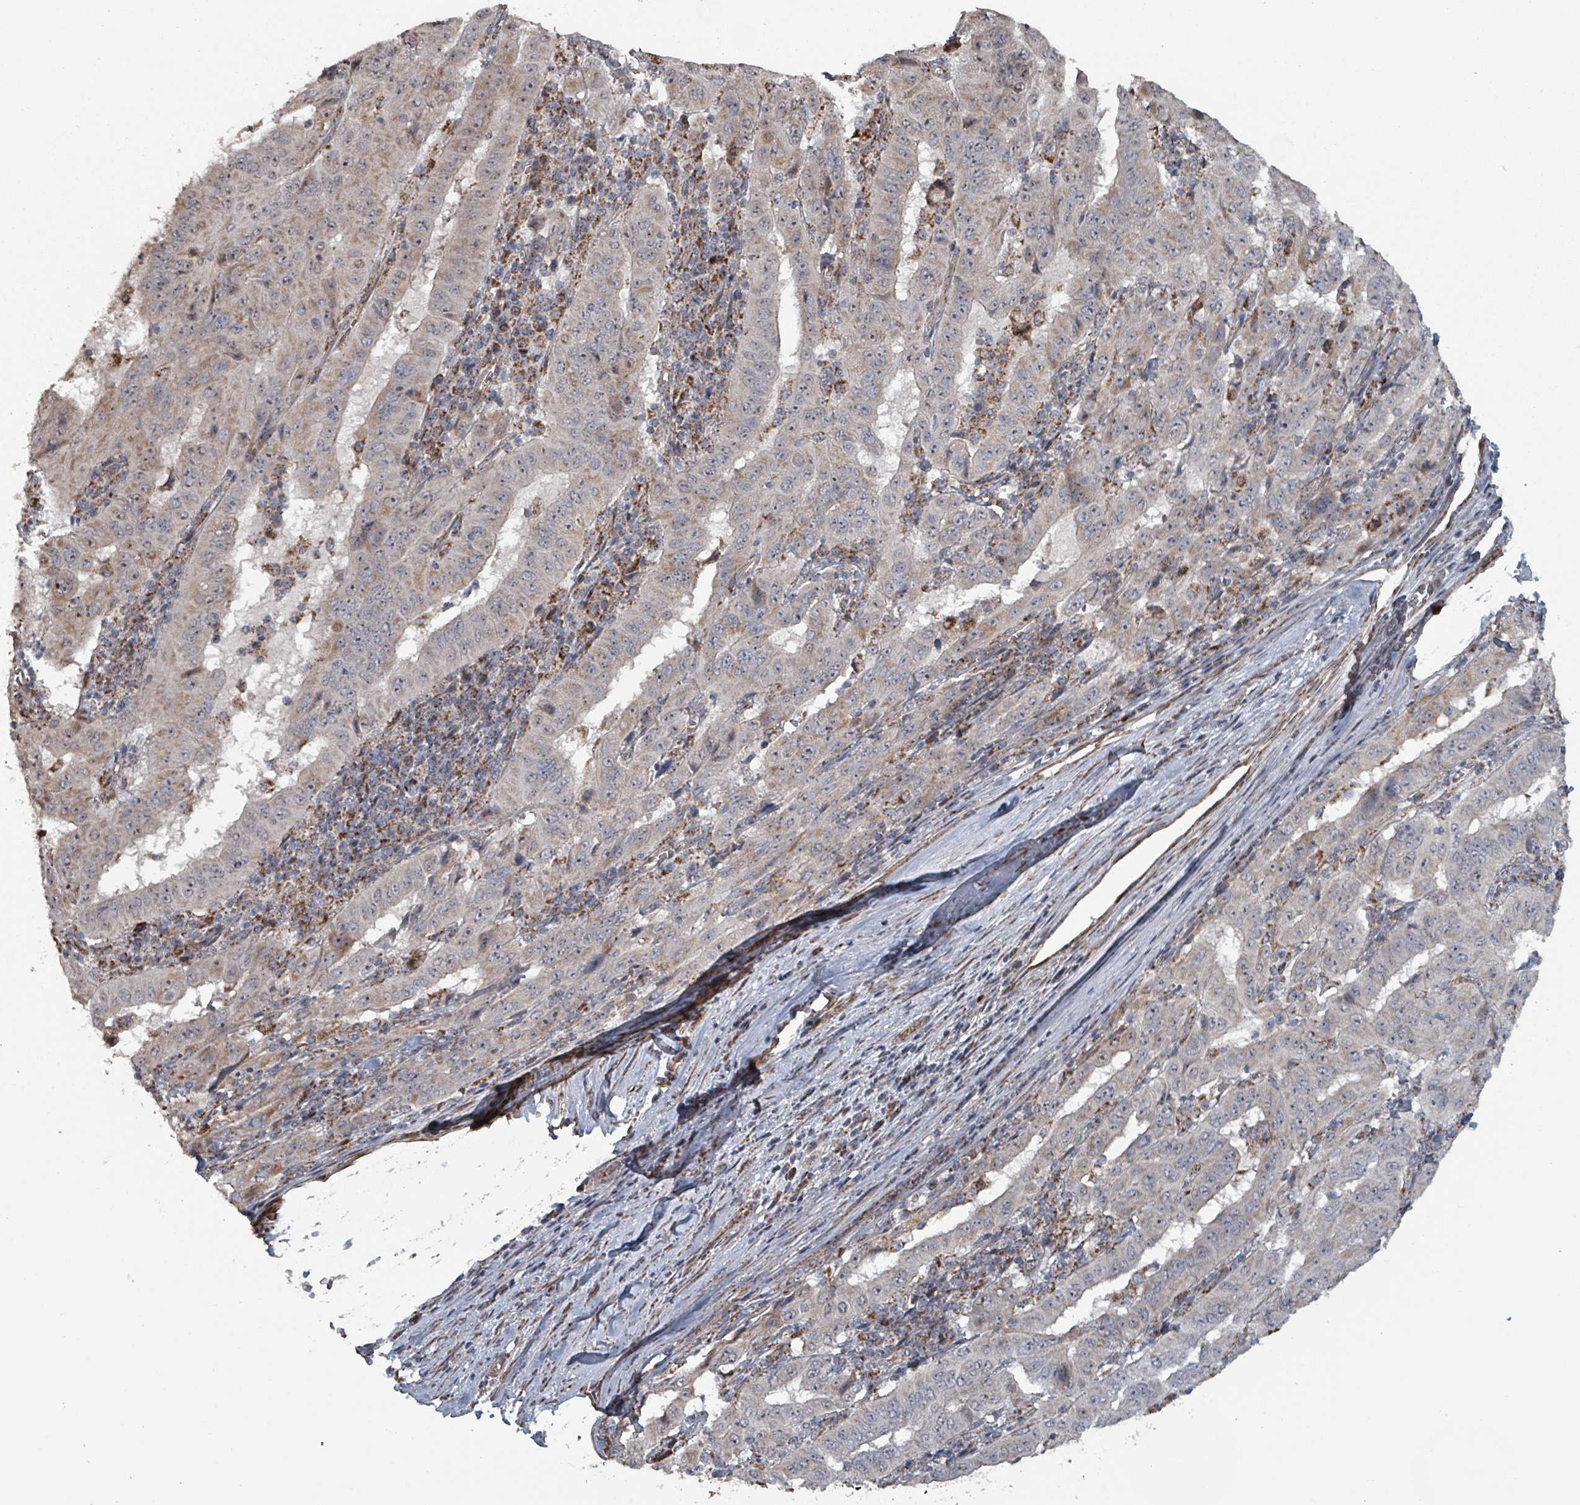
{"staining": {"intensity": "negative", "quantity": "none", "location": "none"}, "tissue": "pancreatic cancer", "cell_type": "Tumor cells", "image_type": "cancer", "snomed": [{"axis": "morphology", "description": "Adenocarcinoma, NOS"}, {"axis": "topography", "description": "Pancreas"}], "caption": "A high-resolution image shows immunohistochemistry staining of adenocarcinoma (pancreatic), which demonstrates no significant staining in tumor cells.", "gene": "MRPL4", "patient": {"sex": "male", "age": 63}}